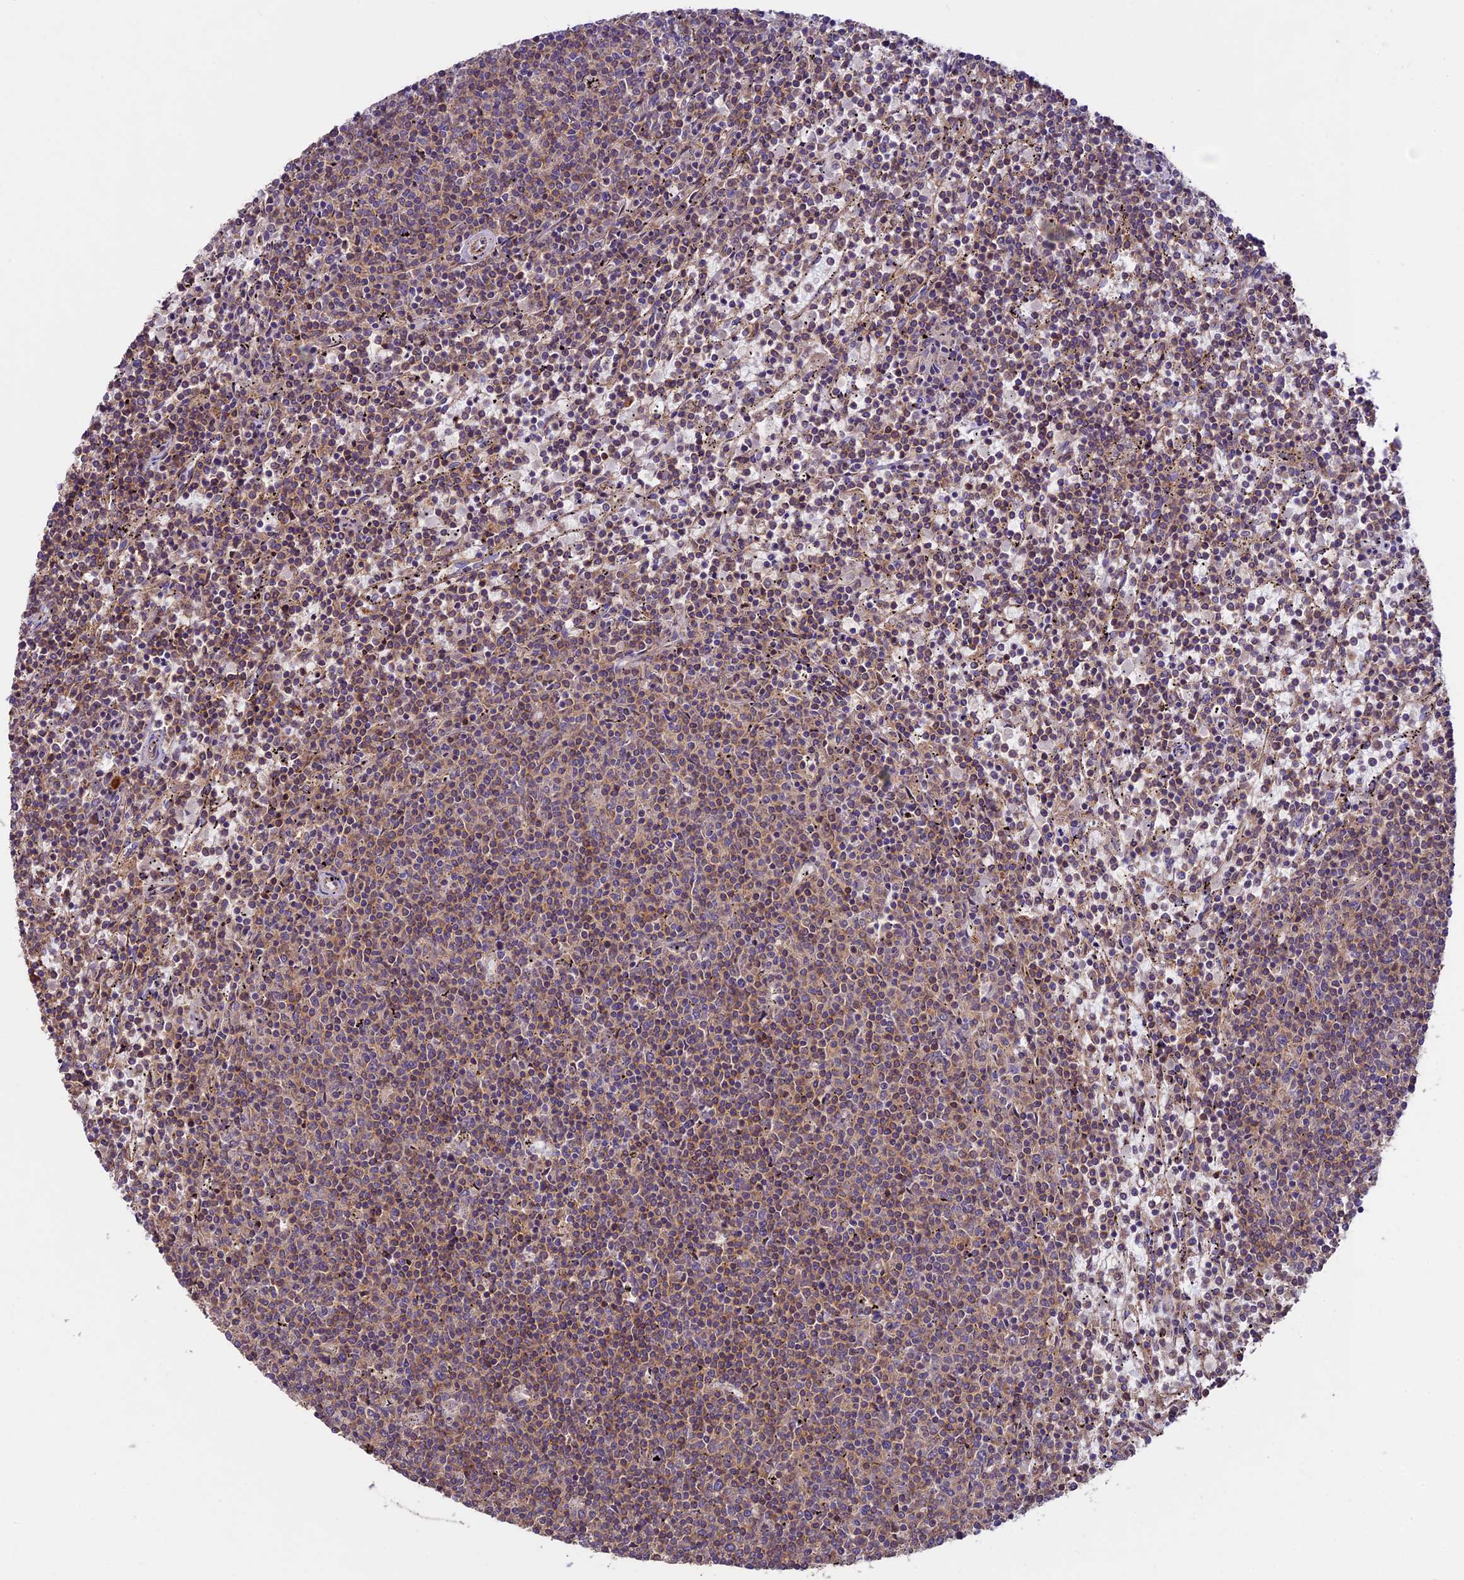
{"staining": {"intensity": "moderate", "quantity": "<25%", "location": "cytoplasmic/membranous"}, "tissue": "lymphoma", "cell_type": "Tumor cells", "image_type": "cancer", "snomed": [{"axis": "morphology", "description": "Malignant lymphoma, non-Hodgkin's type, Low grade"}, {"axis": "topography", "description": "Spleen"}], "caption": "Malignant lymphoma, non-Hodgkin's type (low-grade) was stained to show a protein in brown. There is low levels of moderate cytoplasmic/membranous staining in approximately <25% of tumor cells.", "gene": "BCAS4", "patient": {"sex": "female", "age": 50}}